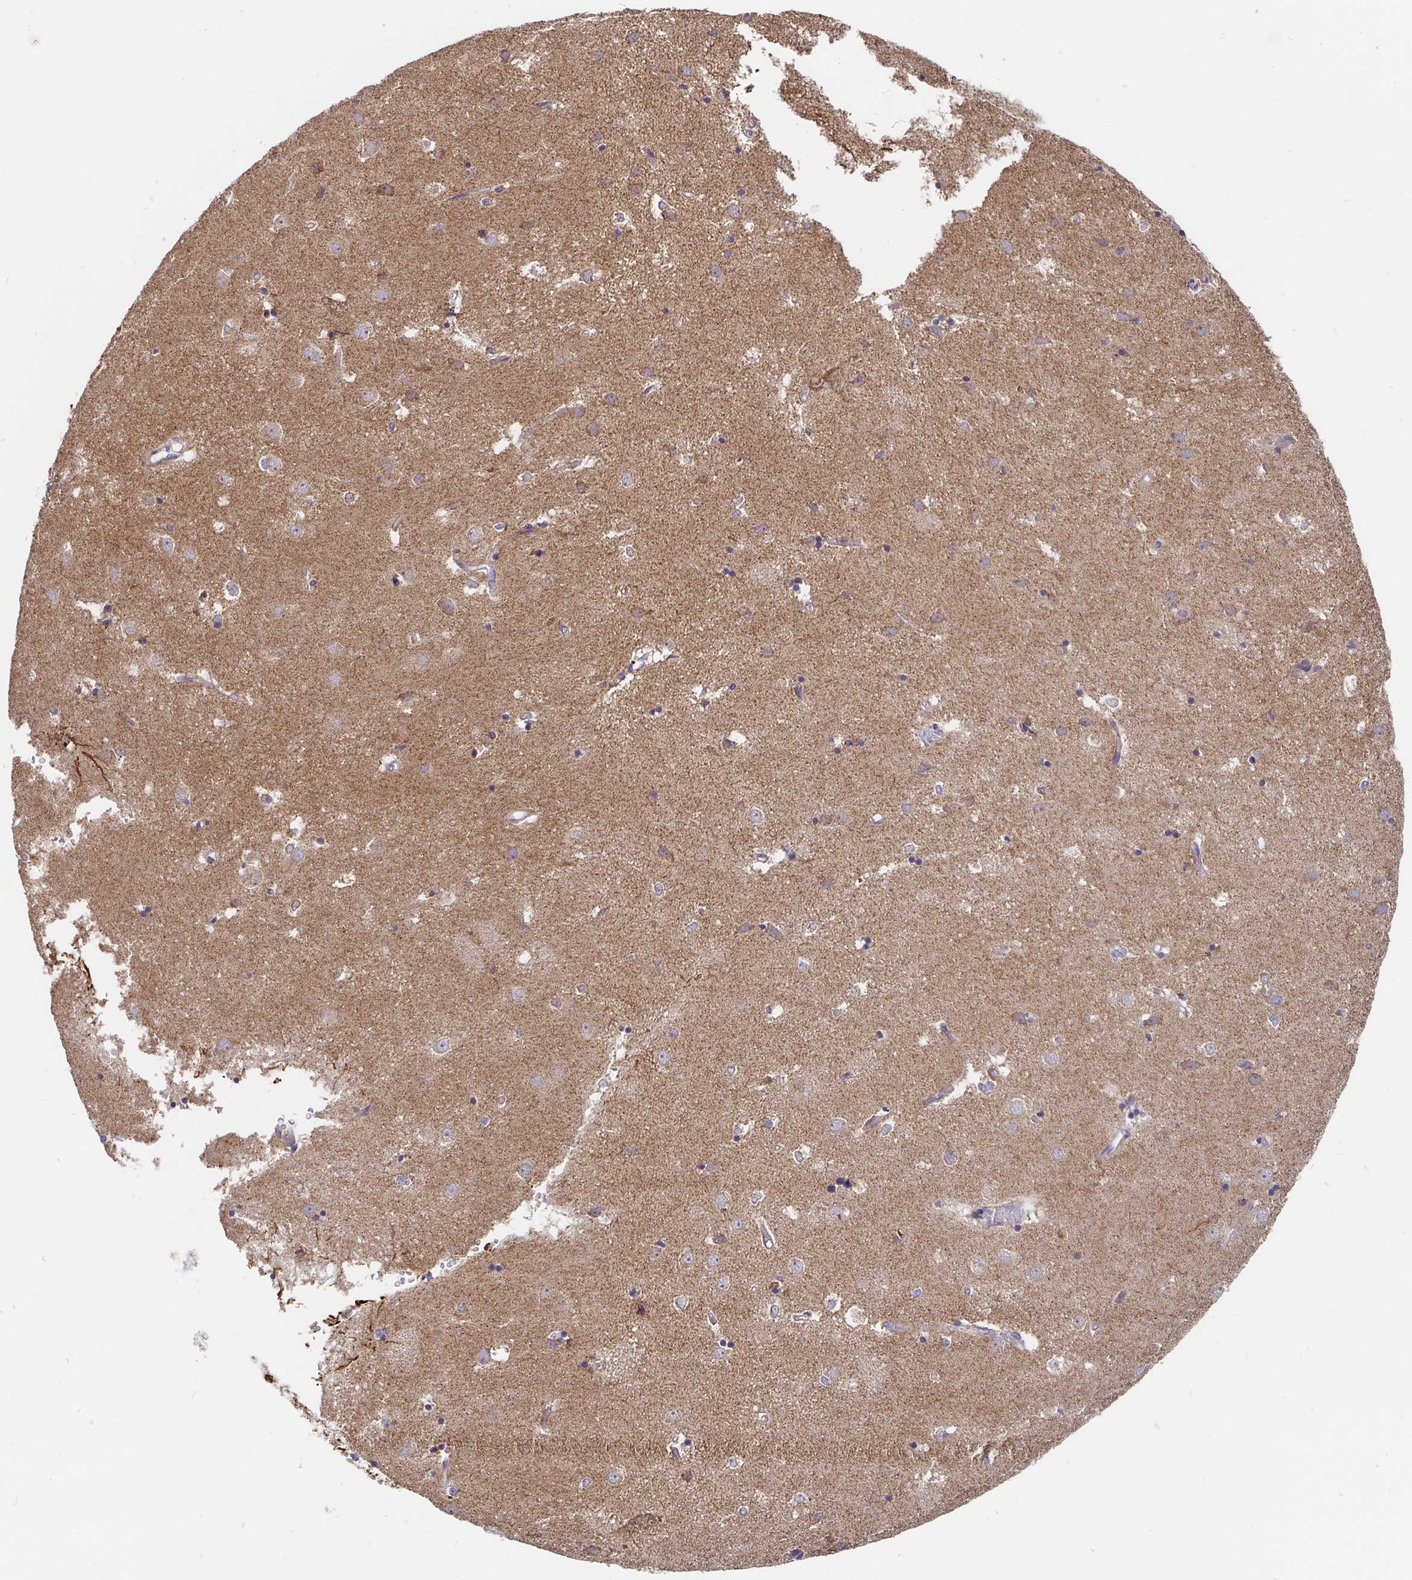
{"staining": {"intensity": "negative", "quantity": "none", "location": "none"}, "tissue": "caudate", "cell_type": "Glial cells", "image_type": "normal", "snomed": [{"axis": "morphology", "description": "Normal tissue, NOS"}, {"axis": "topography", "description": "Lateral ventricle wall"}], "caption": "Photomicrograph shows no protein expression in glial cells of unremarkable caudate. The staining is performed using DAB brown chromogen with nuclei counter-stained in using hematoxylin.", "gene": "PDF", "patient": {"sex": "male", "age": 54}}